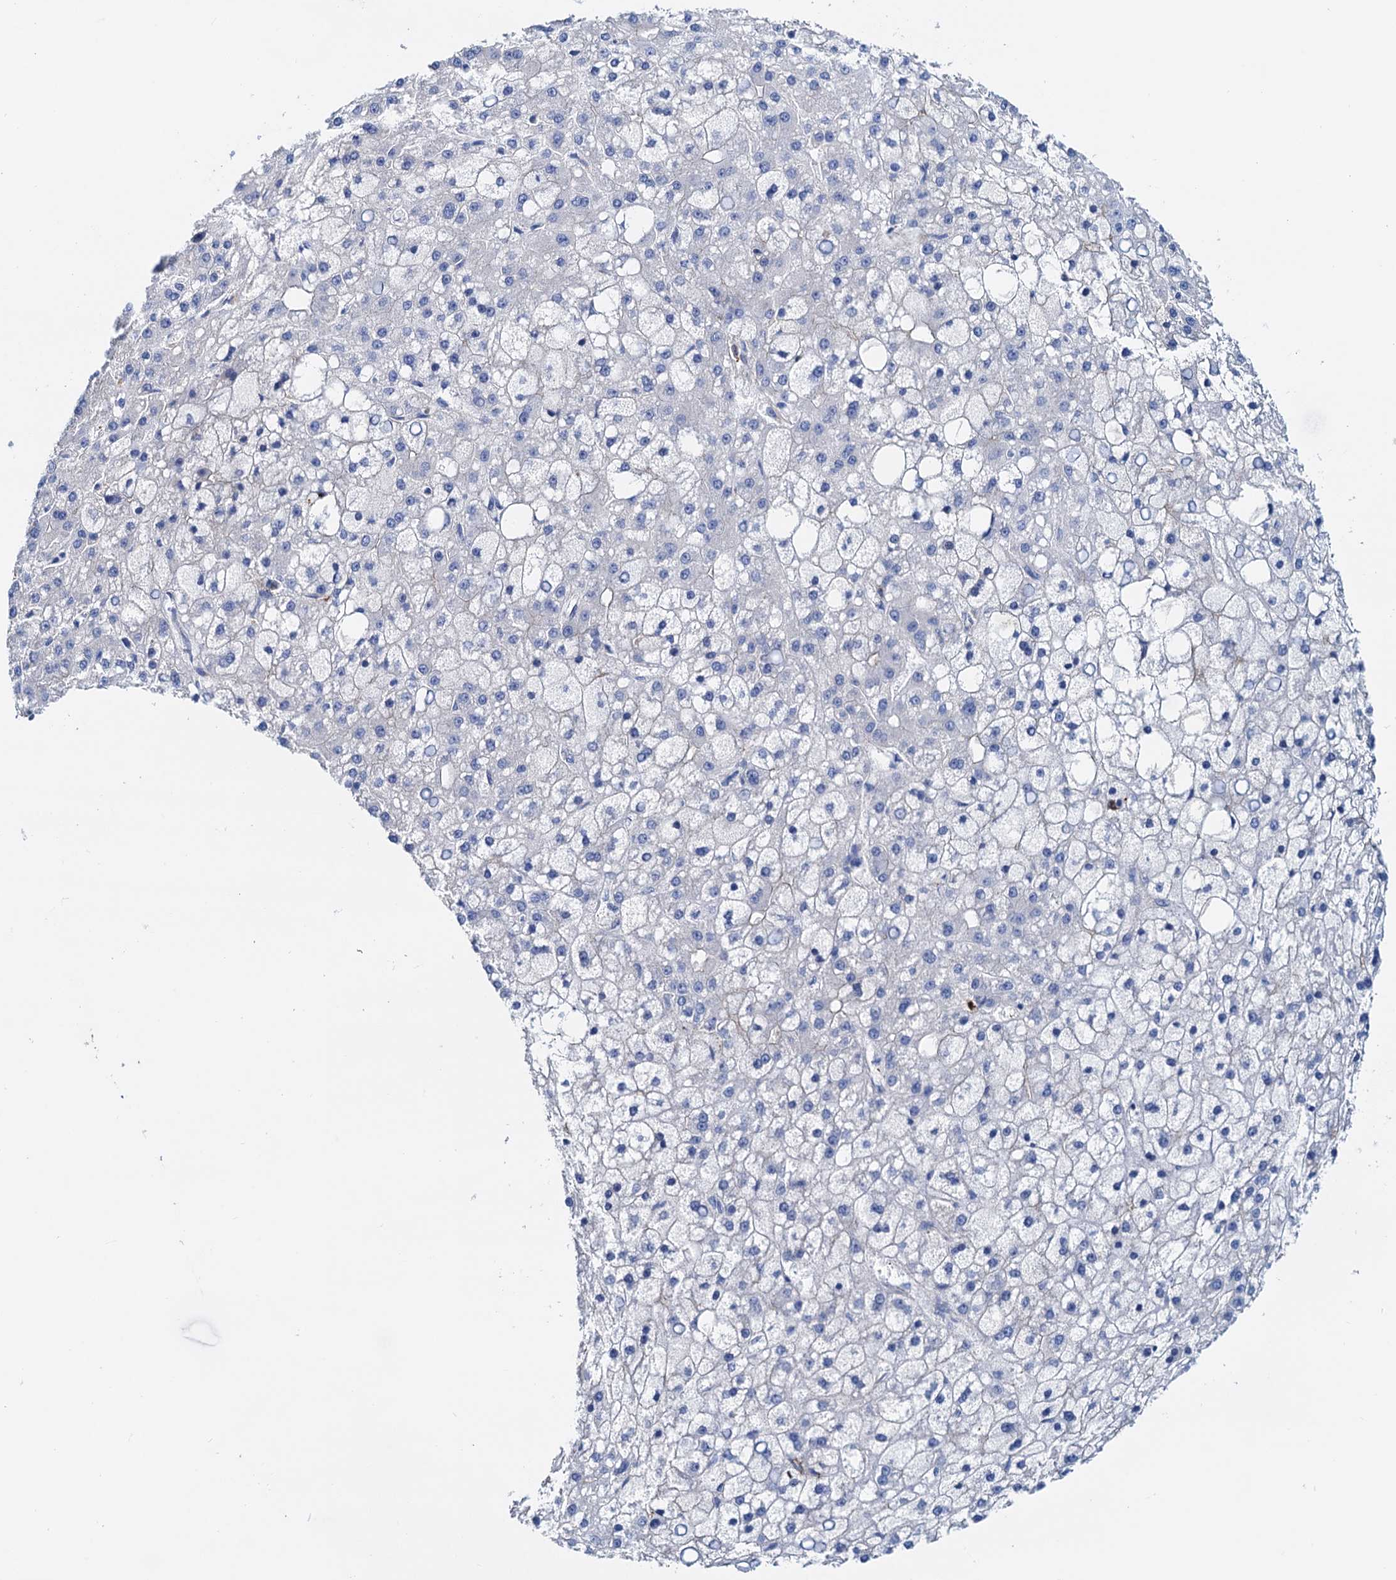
{"staining": {"intensity": "negative", "quantity": "none", "location": "none"}, "tissue": "liver cancer", "cell_type": "Tumor cells", "image_type": "cancer", "snomed": [{"axis": "morphology", "description": "Carcinoma, Hepatocellular, NOS"}, {"axis": "topography", "description": "Liver"}], "caption": "A histopathology image of human liver hepatocellular carcinoma is negative for staining in tumor cells.", "gene": "RASSF9", "patient": {"sex": "male", "age": 67}}